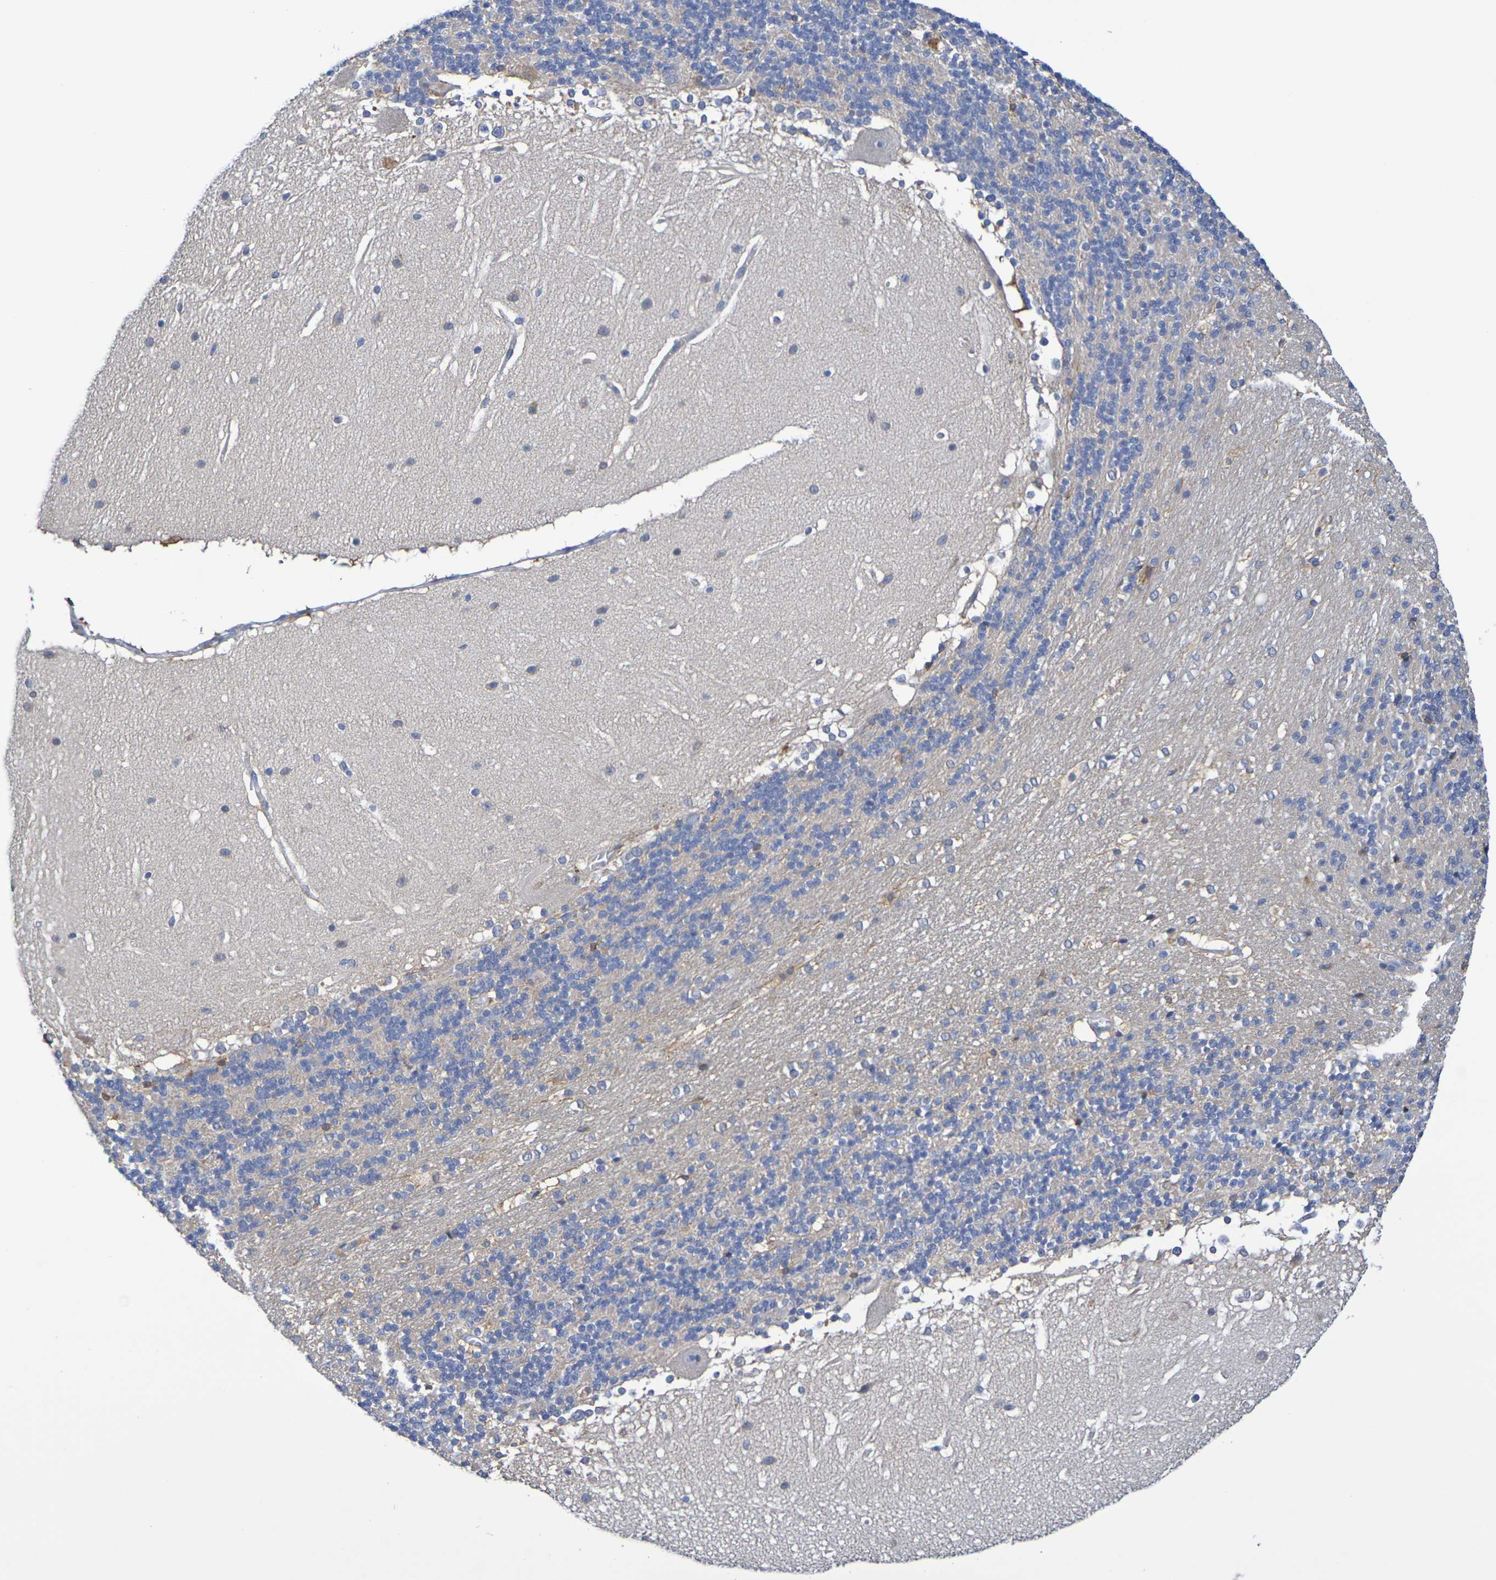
{"staining": {"intensity": "weak", "quantity": "<25%", "location": "cytoplasmic/membranous"}, "tissue": "cerebellum", "cell_type": "Cells in granular layer", "image_type": "normal", "snomed": [{"axis": "morphology", "description": "Normal tissue, NOS"}, {"axis": "topography", "description": "Cerebellum"}], "caption": "DAB immunohistochemical staining of benign cerebellum shows no significant positivity in cells in granular layer.", "gene": "SDC4", "patient": {"sex": "female", "age": 19}}